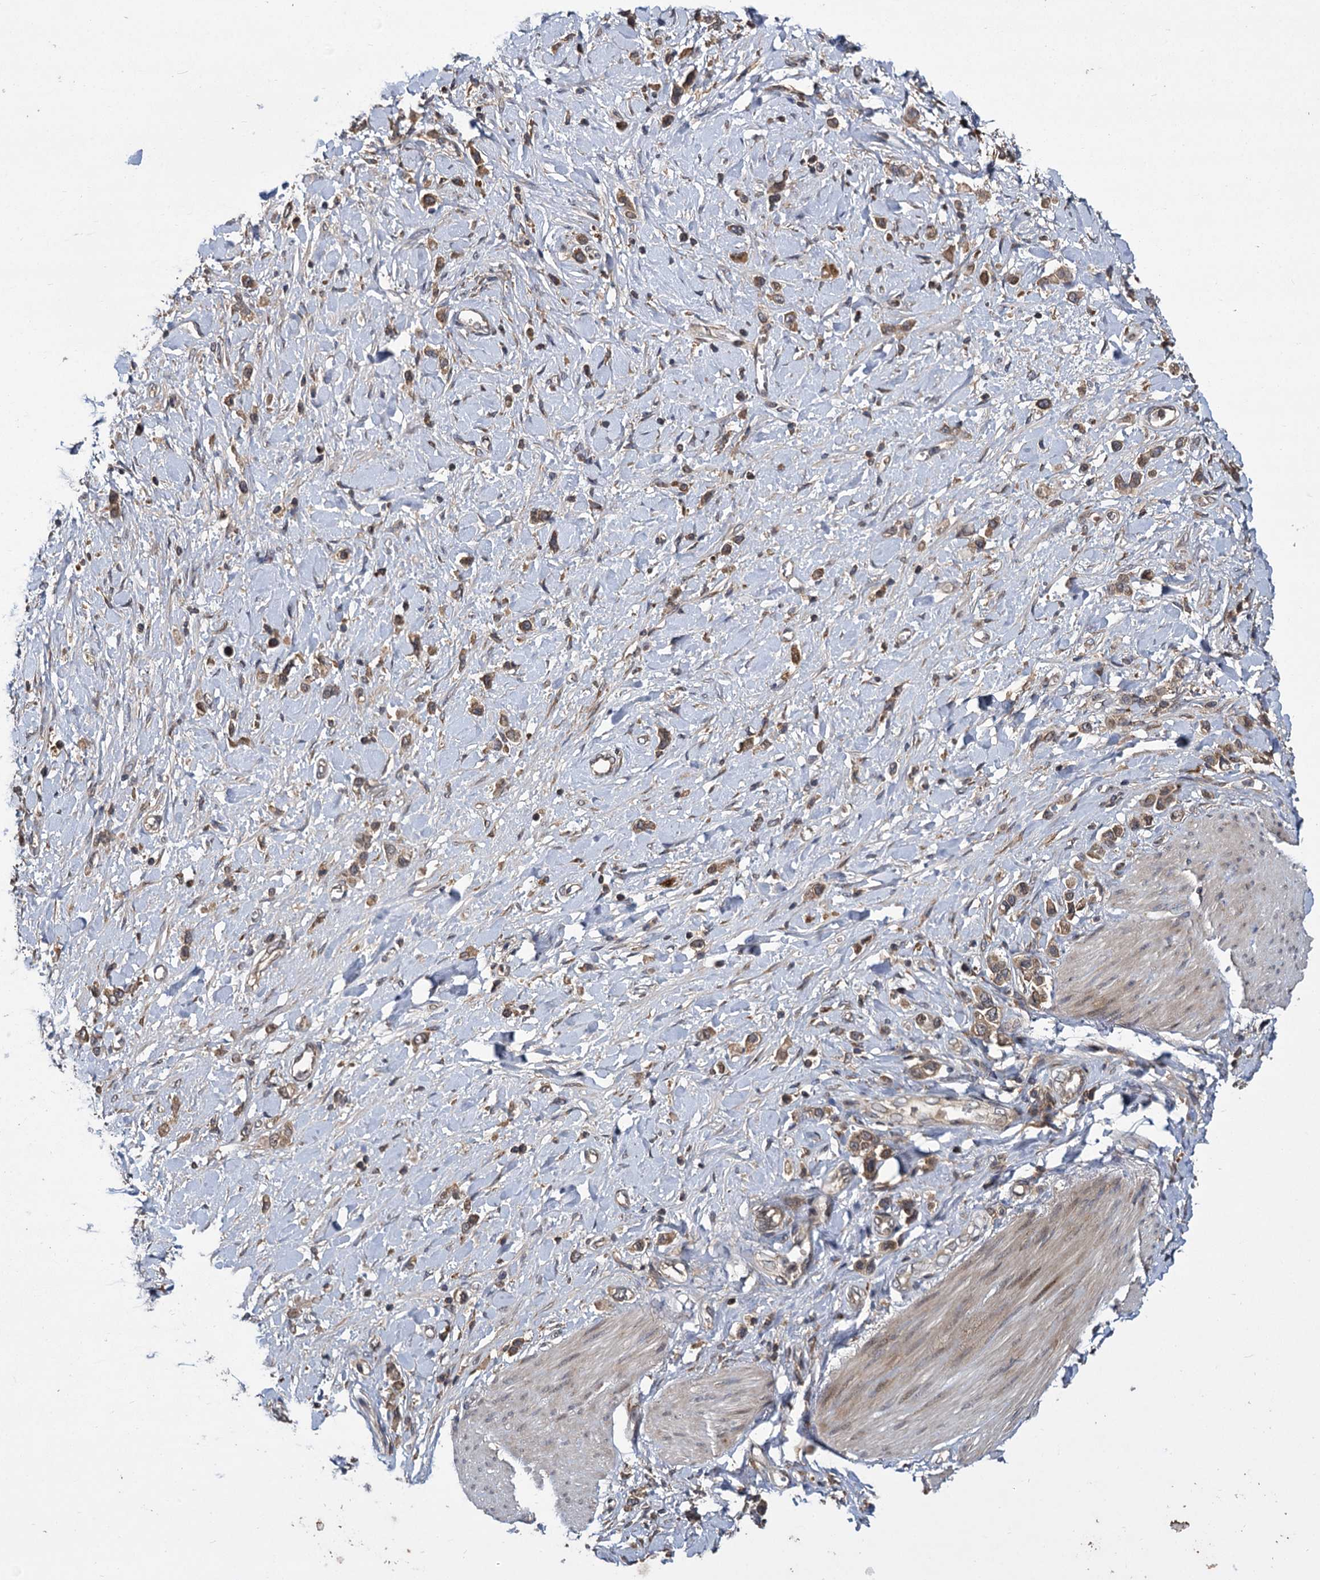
{"staining": {"intensity": "moderate", "quantity": ">75%", "location": "cytoplasmic/membranous"}, "tissue": "stomach cancer", "cell_type": "Tumor cells", "image_type": "cancer", "snomed": [{"axis": "morphology", "description": "Normal tissue, NOS"}, {"axis": "morphology", "description": "Adenocarcinoma, NOS"}, {"axis": "topography", "description": "Stomach, upper"}, {"axis": "topography", "description": "Stomach"}], "caption": "Stomach adenocarcinoma stained with DAB (3,3'-diaminobenzidine) immunohistochemistry (IHC) exhibits medium levels of moderate cytoplasmic/membranous staining in about >75% of tumor cells.", "gene": "INPPL1", "patient": {"sex": "female", "age": 65}}